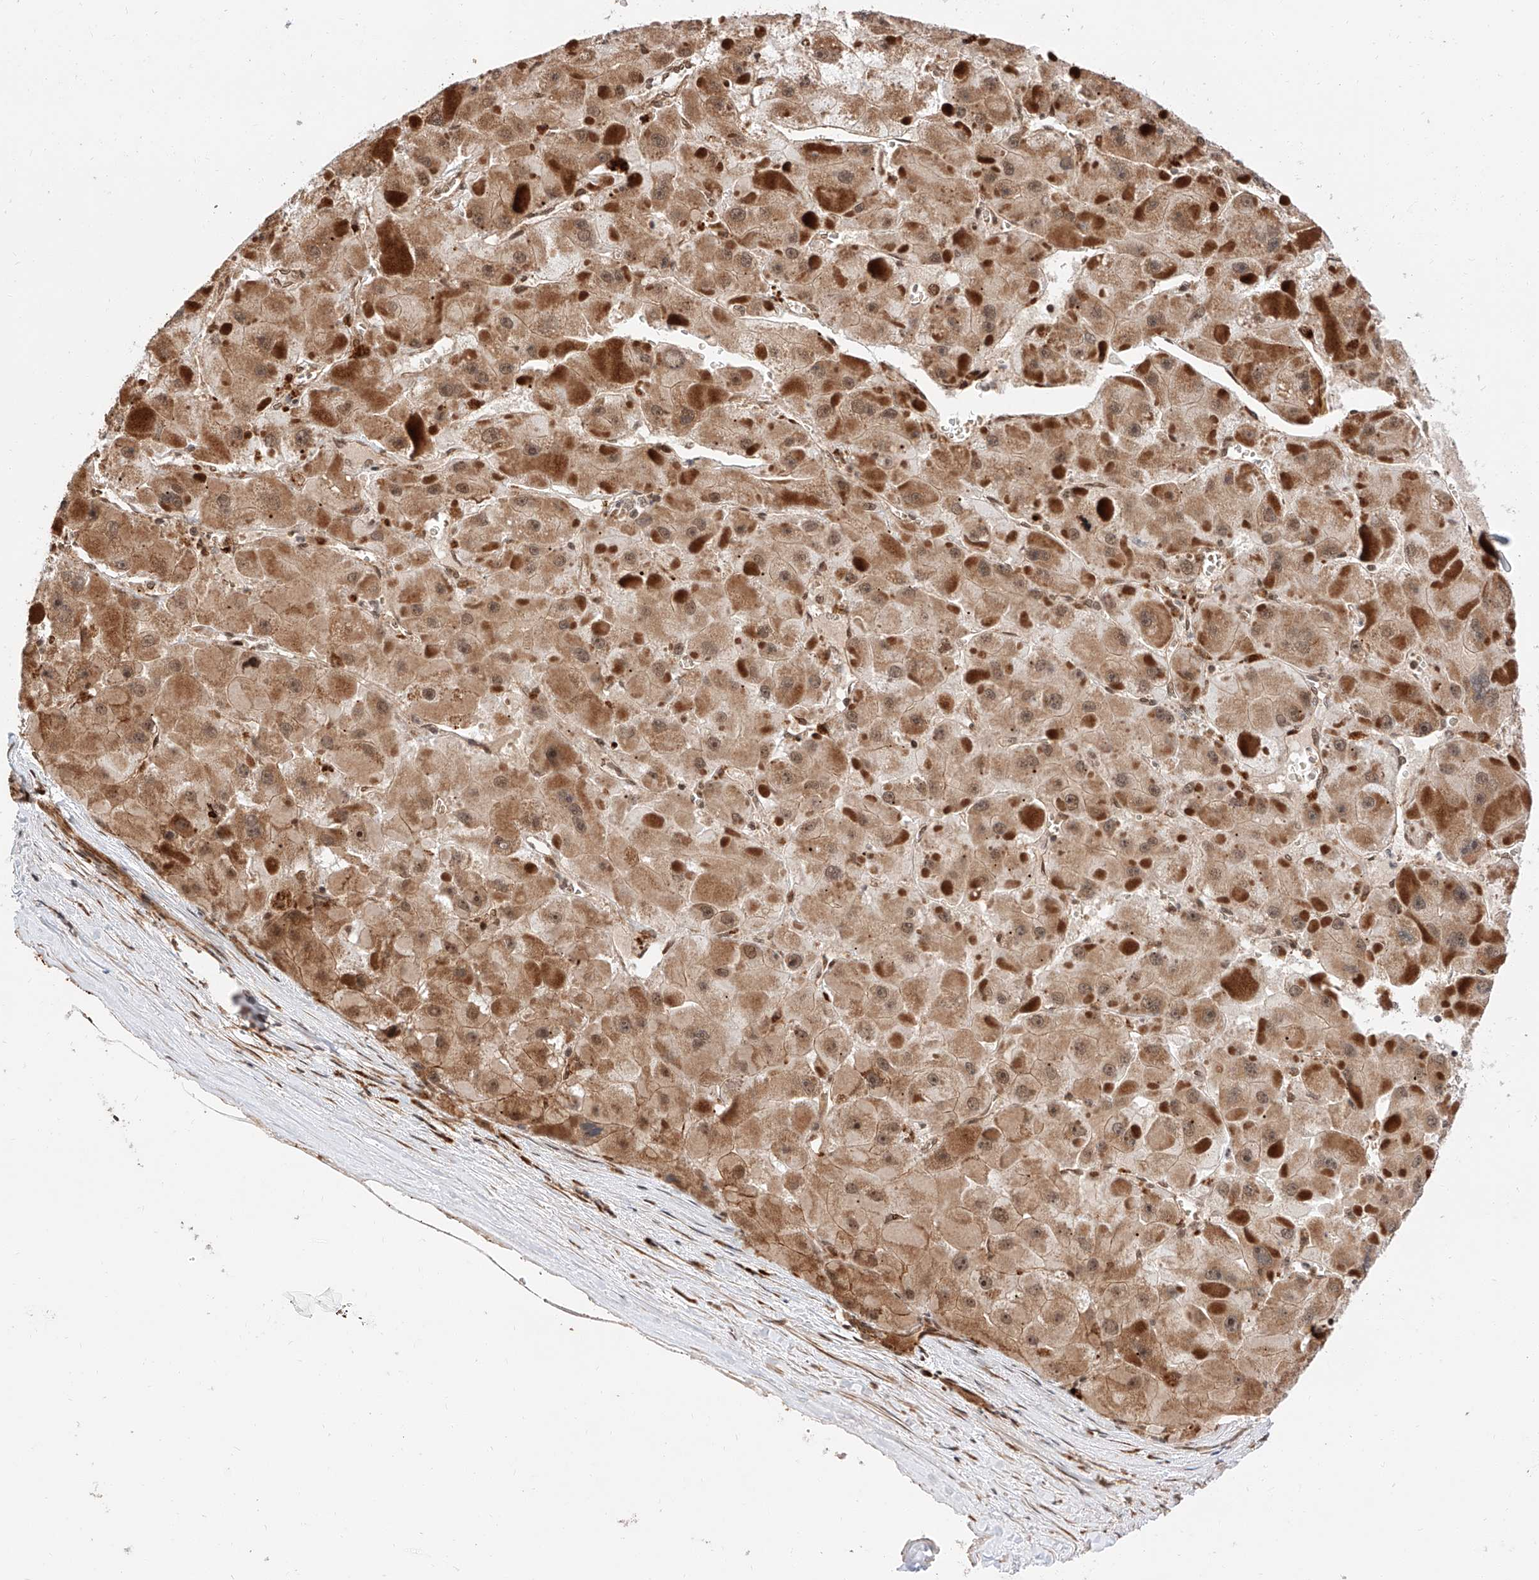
{"staining": {"intensity": "moderate", "quantity": ">75%", "location": "cytoplasmic/membranous,nuclear"}, "tissue": "liver cancer", "cell_type": "Tumor cells", "image_type": "cancer", "snomed": [{"axis": "morphology", "description": "Carcinoma, Hepatocellular, NOS"}, {"axis": "topography", "description": "Liver"}], "caption": "Protein analysis of liver cancer tissue displays moderate cytoplasmic/membranous and nuclear staining in approximately >75% of tumor cells. (DAB (3,3'-diaminobenzidine) IHC, brown staining for protein, blue staining for nuclei).", "gene": "THTPA", "patient": {"sex": "female", "age": 73}}